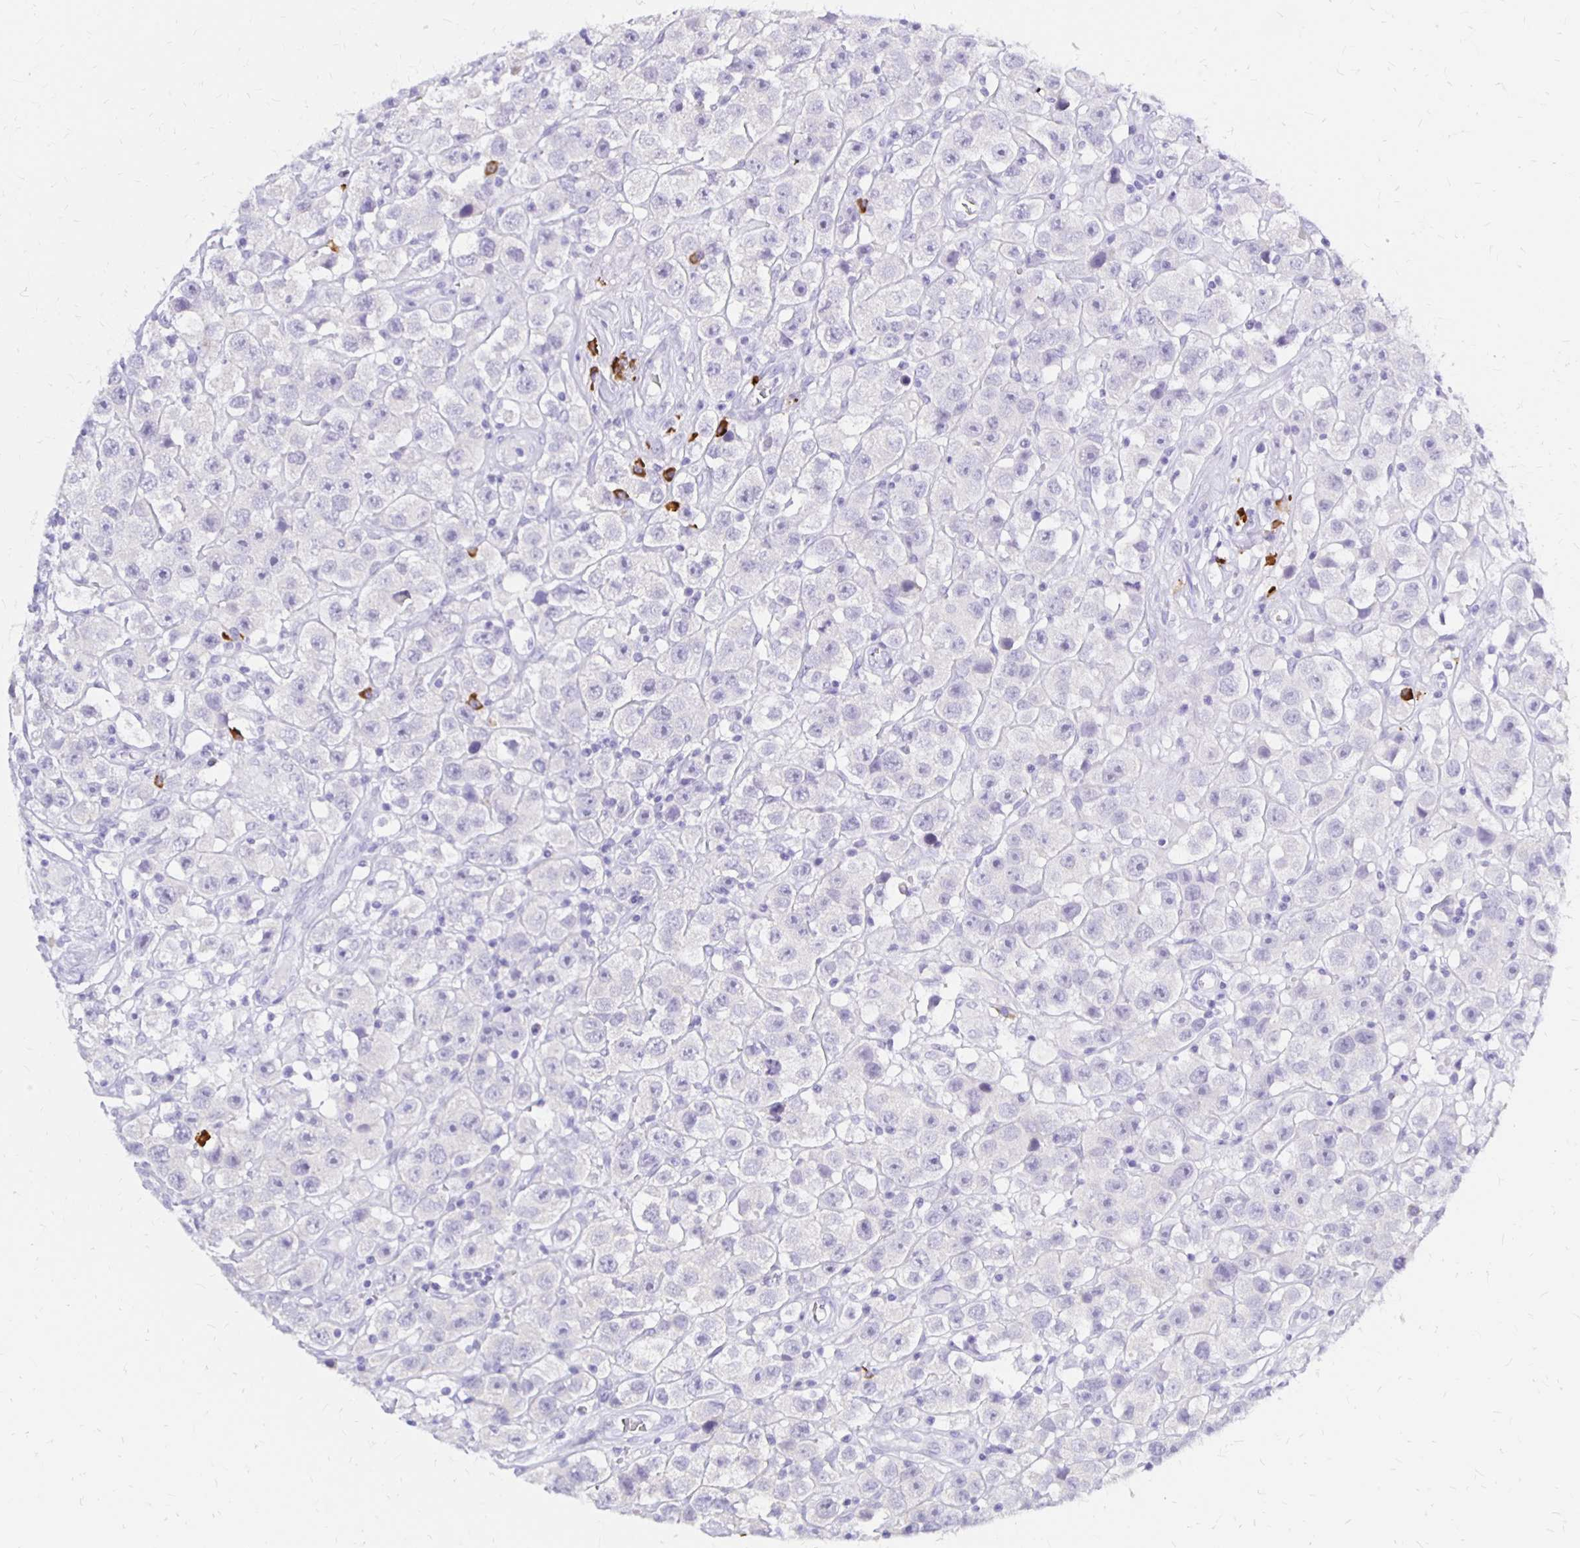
{"staining": {"intensity": "negative", "quantity": "none", "location": "none"}, "tissue": "testis cancer", "cell_type": "Tumor cells", "image_type": "cancer", "snomed": [{"axis": "morphology", "description": "Seminoma, NOS"}, {"axis": "topography", "description": "Testis"}], "caption": "DAB immunohistochemical staining of human testis cancer exhibits no significant positivity in tumor cells. Brightfield microscopy of immunohistochemistry (IHC) stained with DAB (3,3'-diaminobenzidine) (brown) and hematoxylin (blue), captured at high magnification.", "gene": "FNTB", "patient": {"sex": "male", "age": 45}}